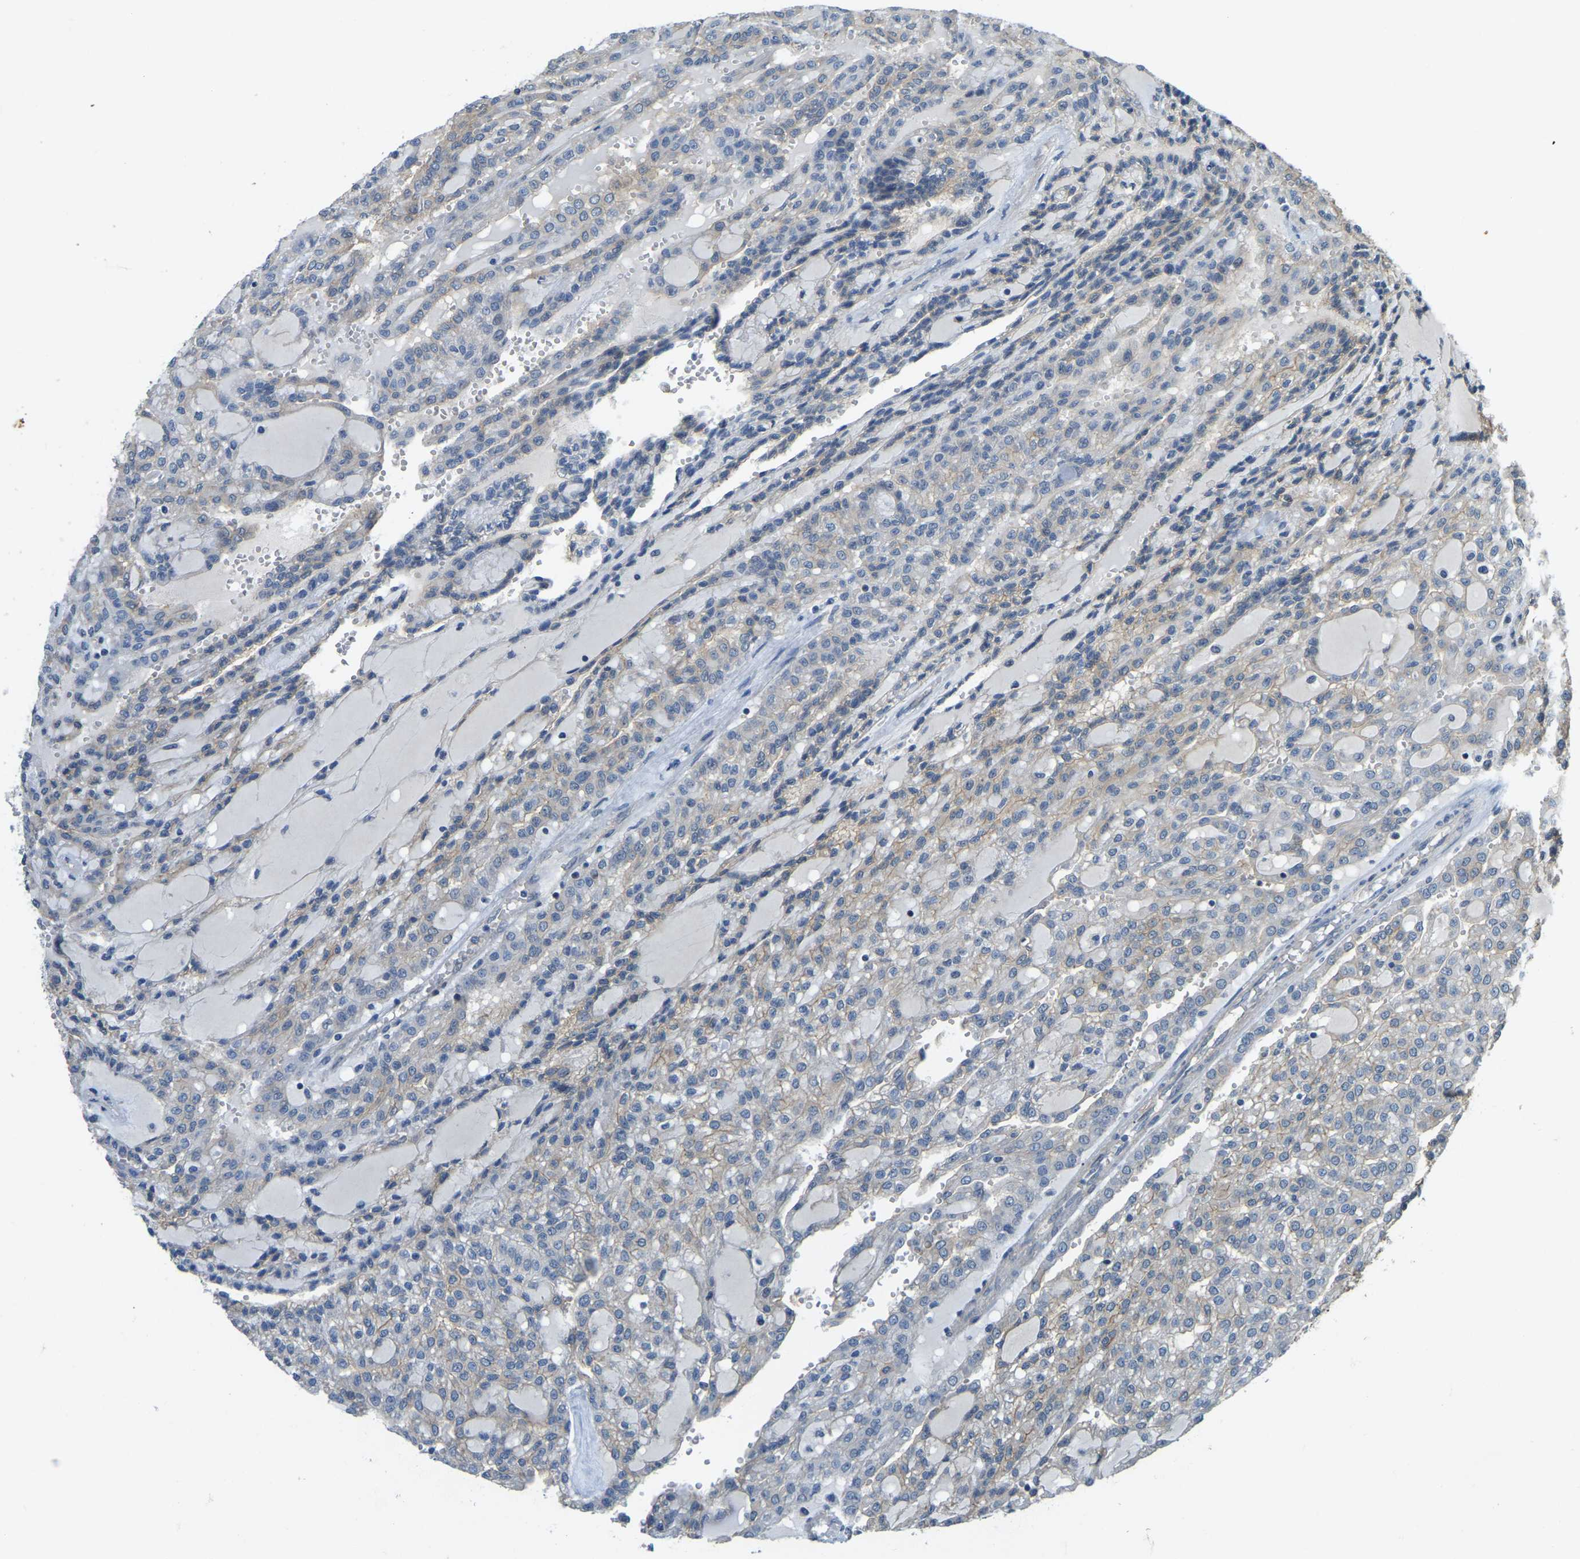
{"staining": {"intensity": "weak", "quantity": "<25%", "location": "cytoplasmic/membranous"}, "tissue": "renal cancer", "cell_type": "Tumor cells", "image_type": "cancer", "snomed": [{"axis": "morphology", "description": "Adenocarcinoma, NOS"}, {"axis": "topography", "description": "Kidney"}], "caption": "Protein analysis of renal cancer exhibits no significant staining in tumor cells. The staining is performed using DAB brown chromogen with nuclei counter-stained in using hematoxylin.", "gene": "AHNAK", "patient": {"sex": "male", "age": 63}}